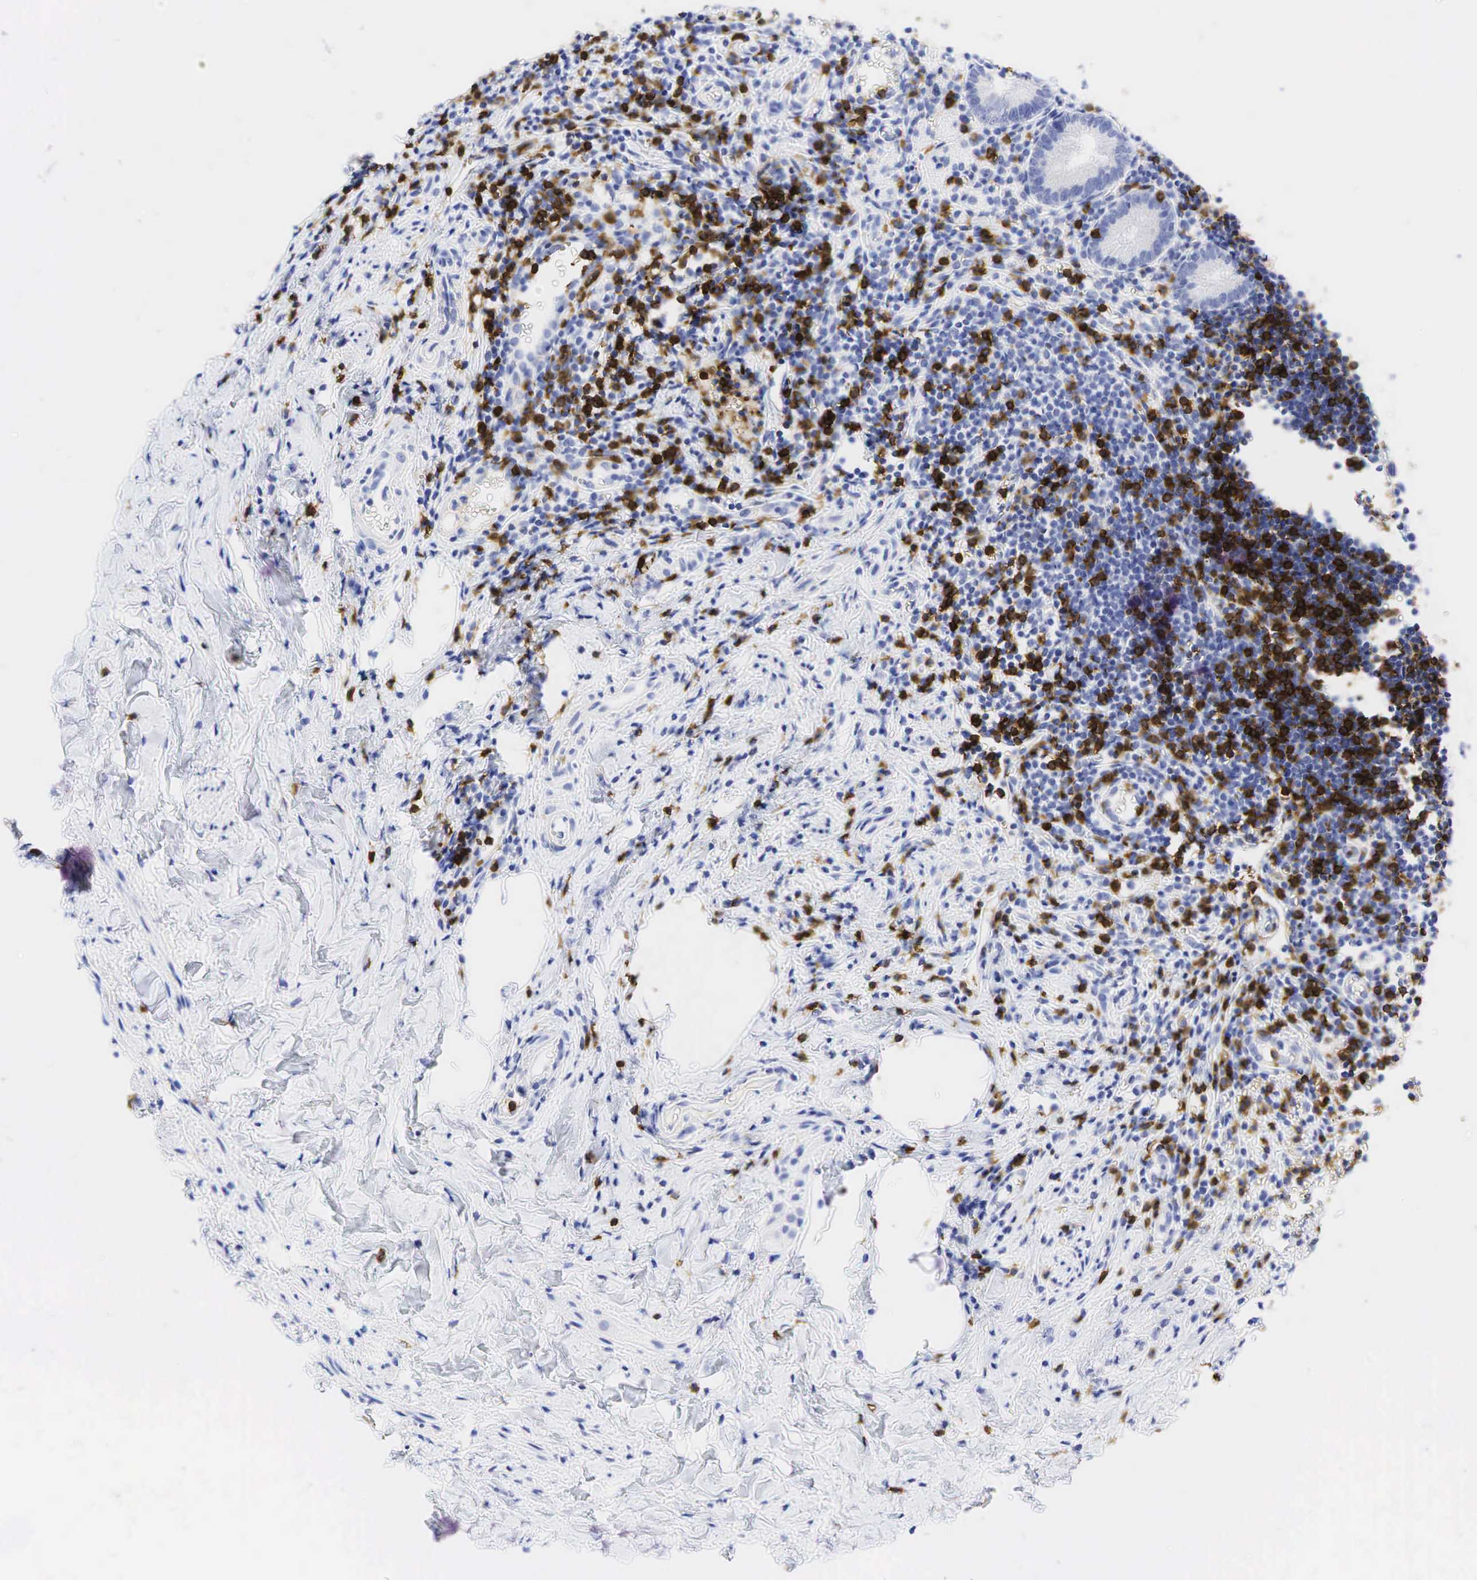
{"staining": {"intensity": "negative", "quantity": "none", "location": "none"}, "tissue": "appendix", "cell_type": "Glandular cells", "image_type": "normal", "snomed": [{"axis": "morphology", "description": "Normal tissue, NOS"}, {"axis": "topography", "description": "Appendix"}], "caption": "The histopathology image displays no staining of glandular cells in normal appendix.", "gene": "CD8A", "patient": {"sex": "female", "age": 19}}